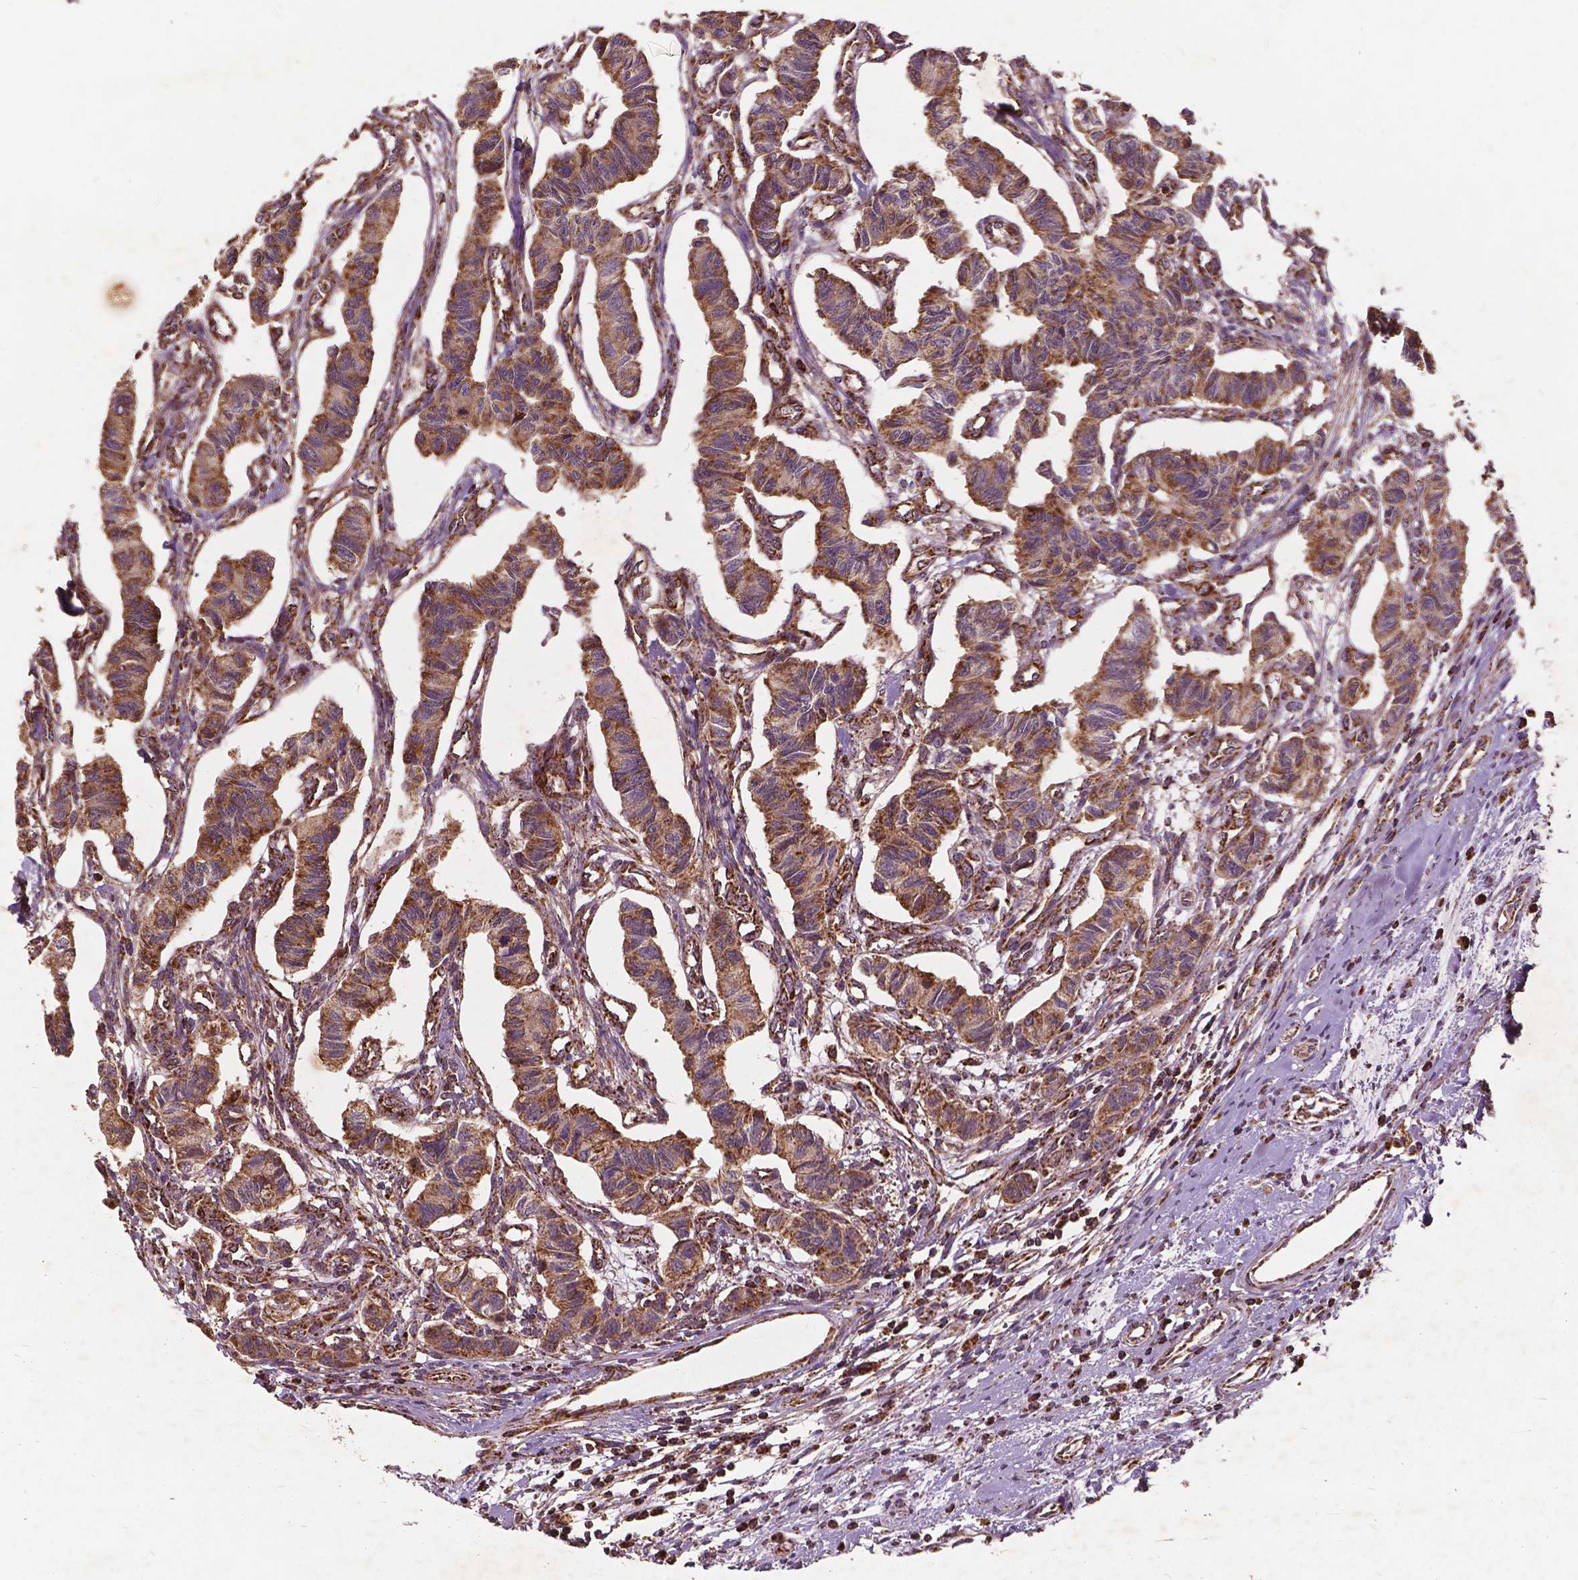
{"staining": {"intensity": "moderate", "quantity": ">75%", "location": "cytoplasmic/membranous"}, "tissue": "carcinoid", "cell_type": "Tumor cells", "image_type": "cancer", "snomed": [{"axis": "morphology", "description": "Carcinoid, malignant, NOS"}, {"axis": "topography", "description": "Kidney"}], "caption": "Immunohistochemistry (IHC) (DAB (3,3'-diaminobenzidine)) staining of carcinoid demonstrates moderate cytoplasmic/membranous protein expression in approximately >75% of tumor cells.", "gene": "UBXN2A", "patient": {"sex": "female", "age": 41}}